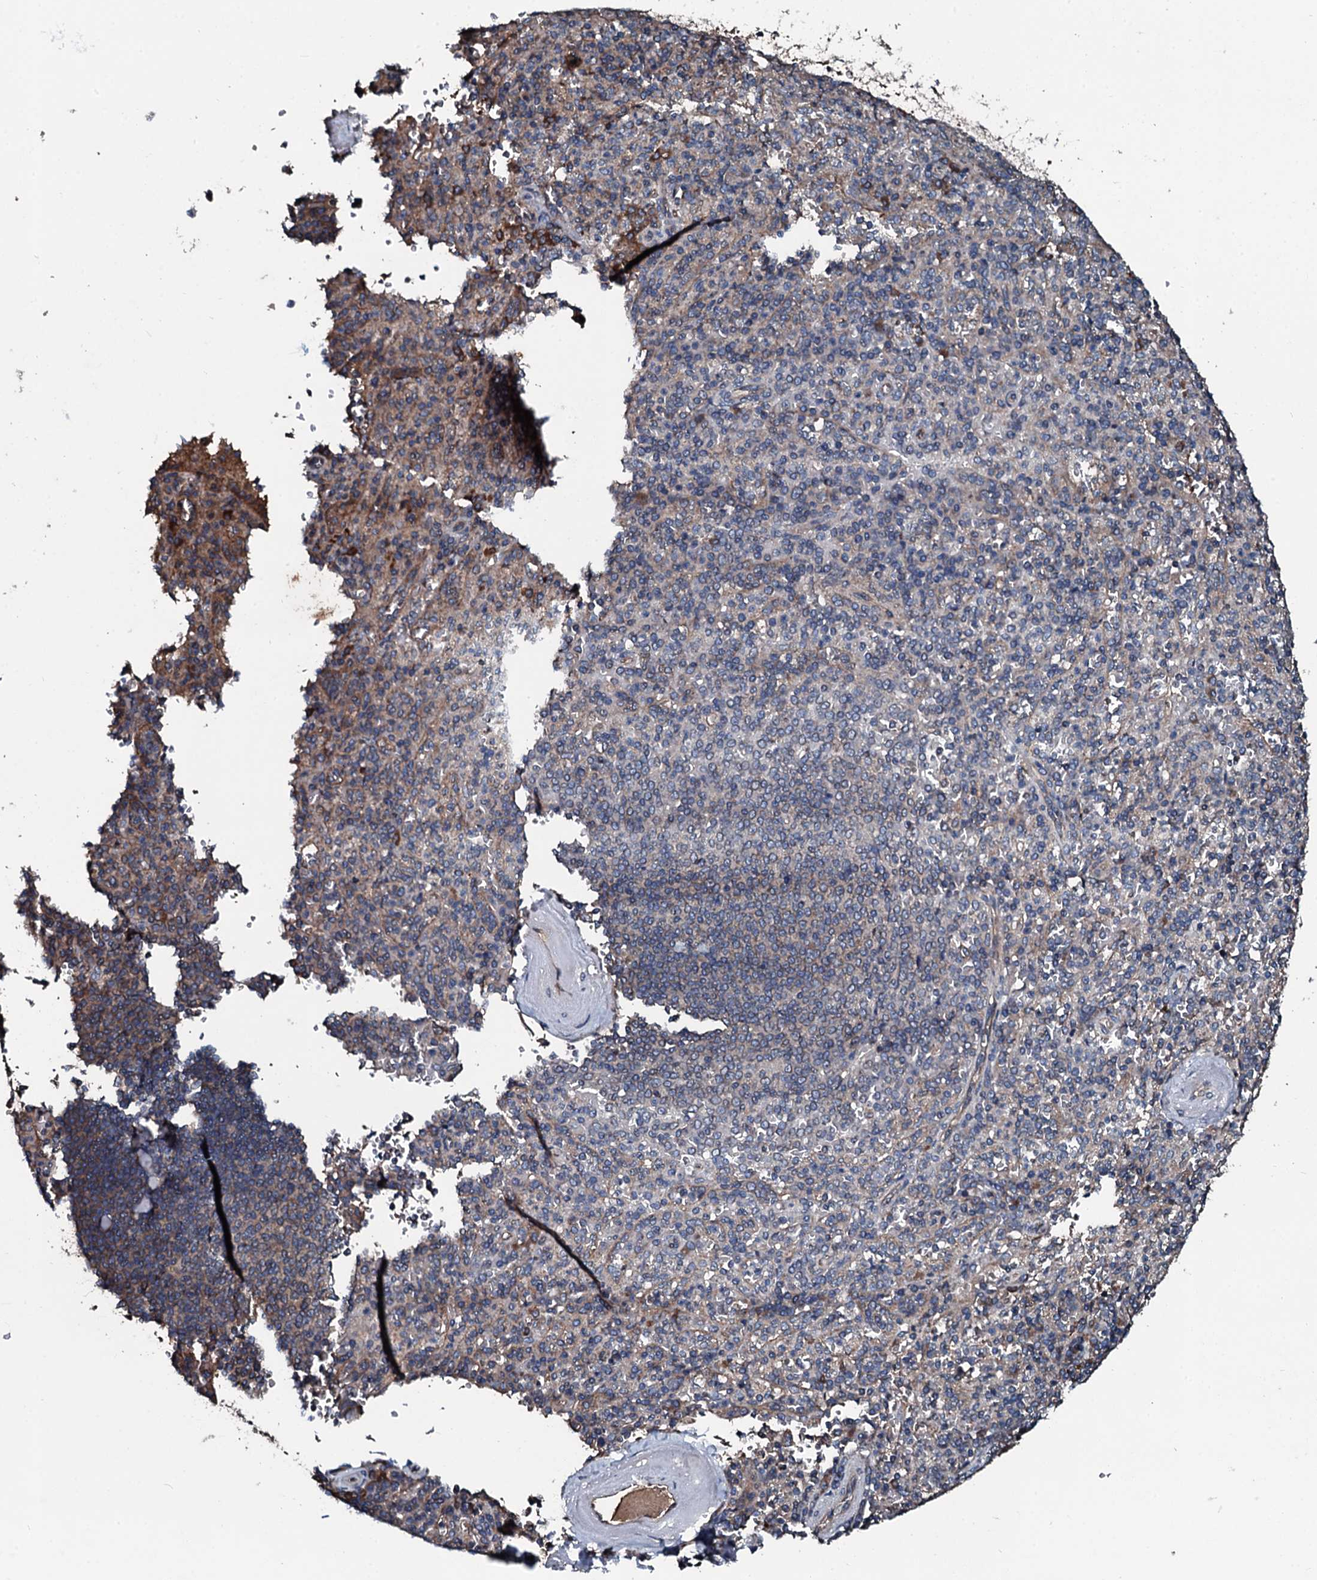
{"staining": {"intensity": "weak", "quantity": "25%-75%", "location": "cytoplasmic/membranous"}, "tissue": "spleen", "cell_type": "Cells in red pulp", "image_type": "normal", "snomed": [{"axis": "morphology", "description": "Normal tissue, NOS"}, {"axis": "topography", "description": "Spleen"}], "caption": "Immunohistochemical staining of normal spleen reveals low levels of weak cytoplasmic/membranous expression in about 25%-75% of cells in red pulp. The staining is performed using DAB brown chromogen to label protein expression. The nuclei are counter-stained blue using hematoxylin.", "gene": "AARS1", "patient": {"sex": "male", "age": 82}}